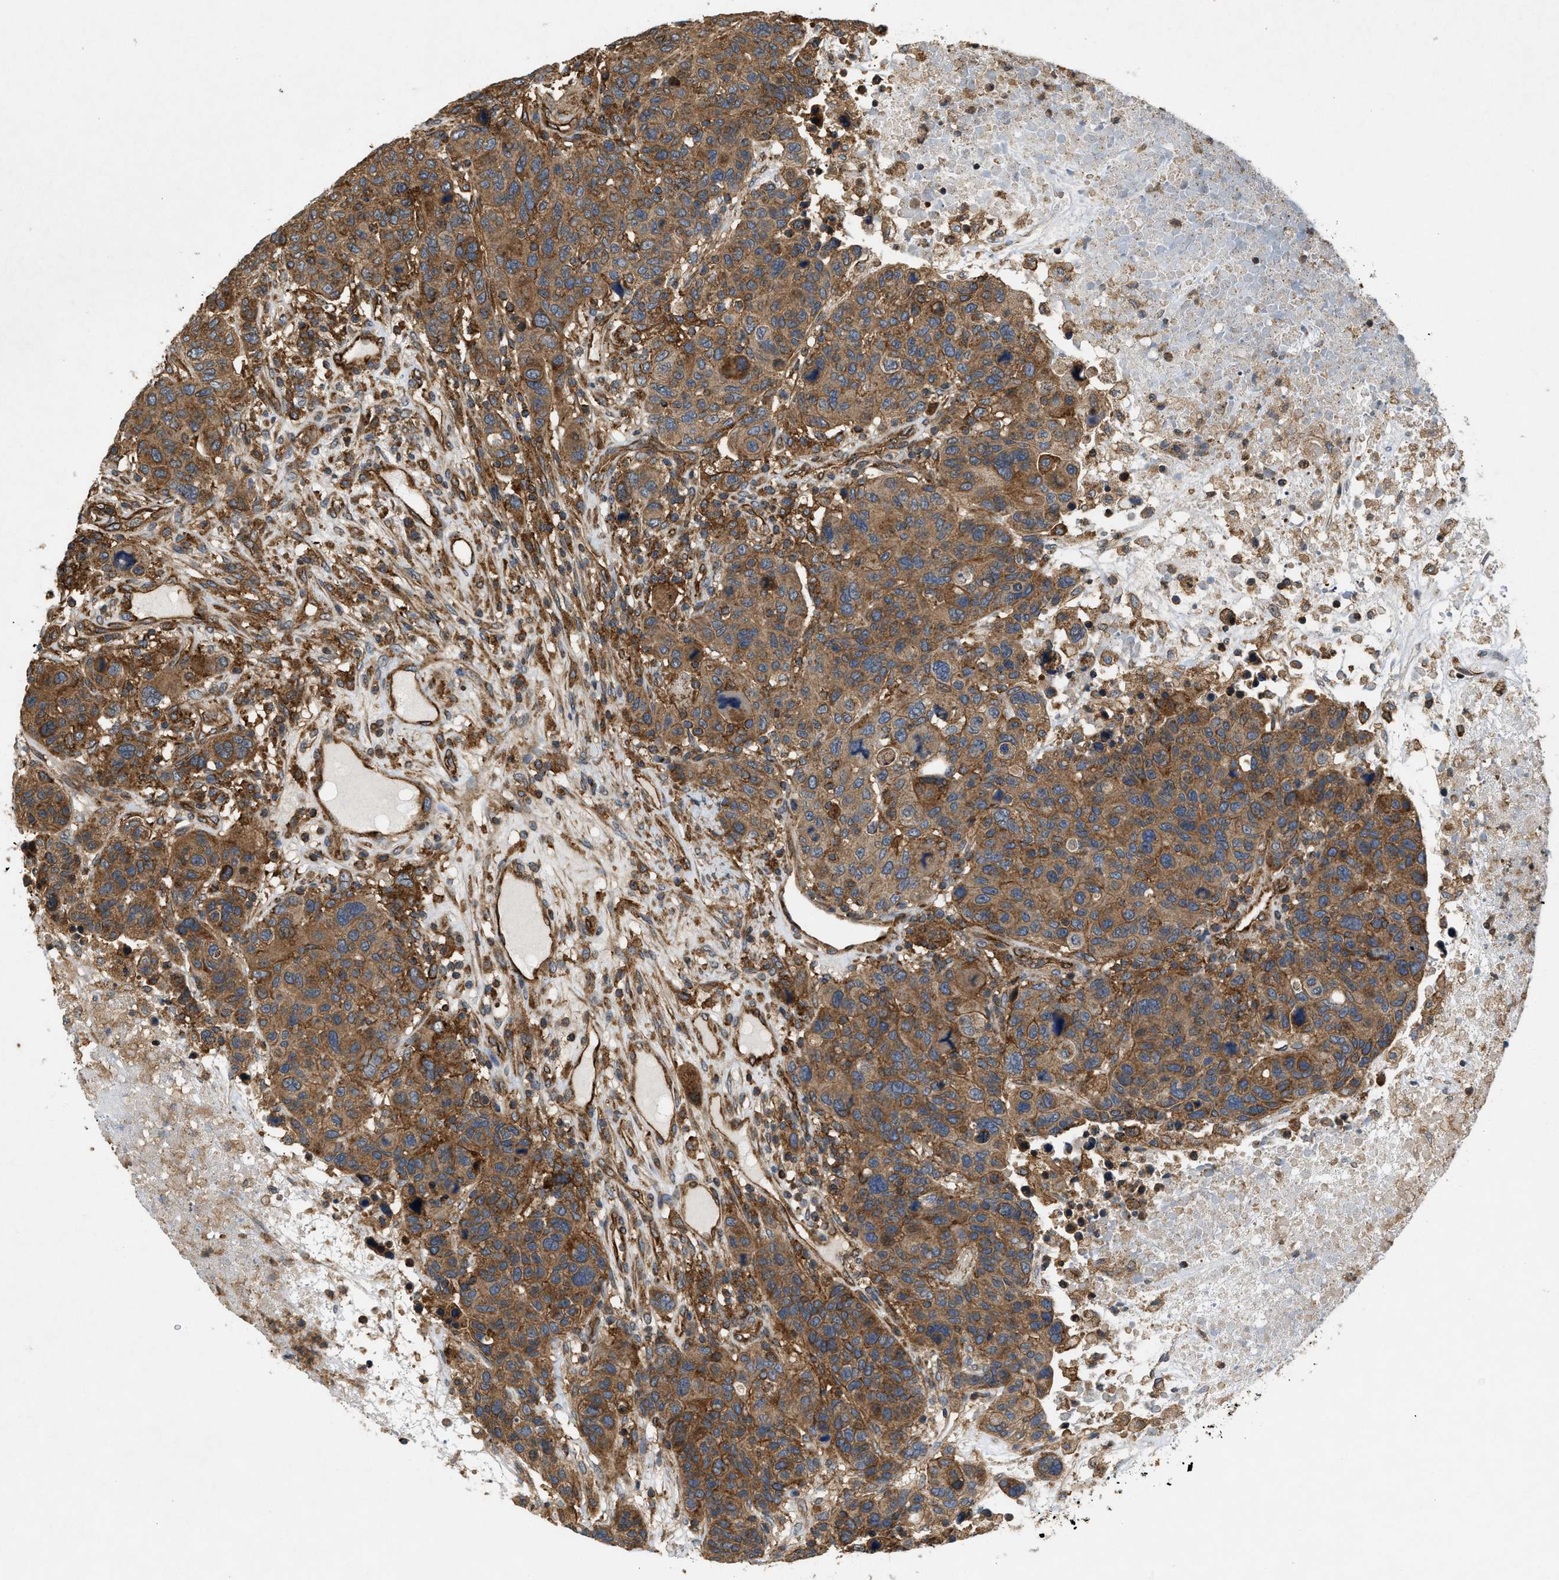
{"staining": {"intensity": "moderate", "quantity": ">75%", "location": "cytoplasmic/membranous"}, "tissue": "breast cancer", "cell_type": "Tumor cells", "image_type": "cancer", "snomed": [{"axis": "morphology", "description": "Duct carcinoma"}, {"axis": "topography", "description": "Breast"}], "caption": "Immunohistochemistry staining of breast cancer (invasive ductal carcinoma), which demonstrates medium levels of moderate cytoplasmic/membranous positivity in about >75% of tumor cells indicating moderate cytoplasmic/membranous protein expression. The staining was performed using DAB (3,3'-diaminobenzidine) (brown) for protein detection and nuclei were counterstained in hematoxylin (blue).", "gene": "GNB4", "patient": {"sex": "female", "age": 37}}